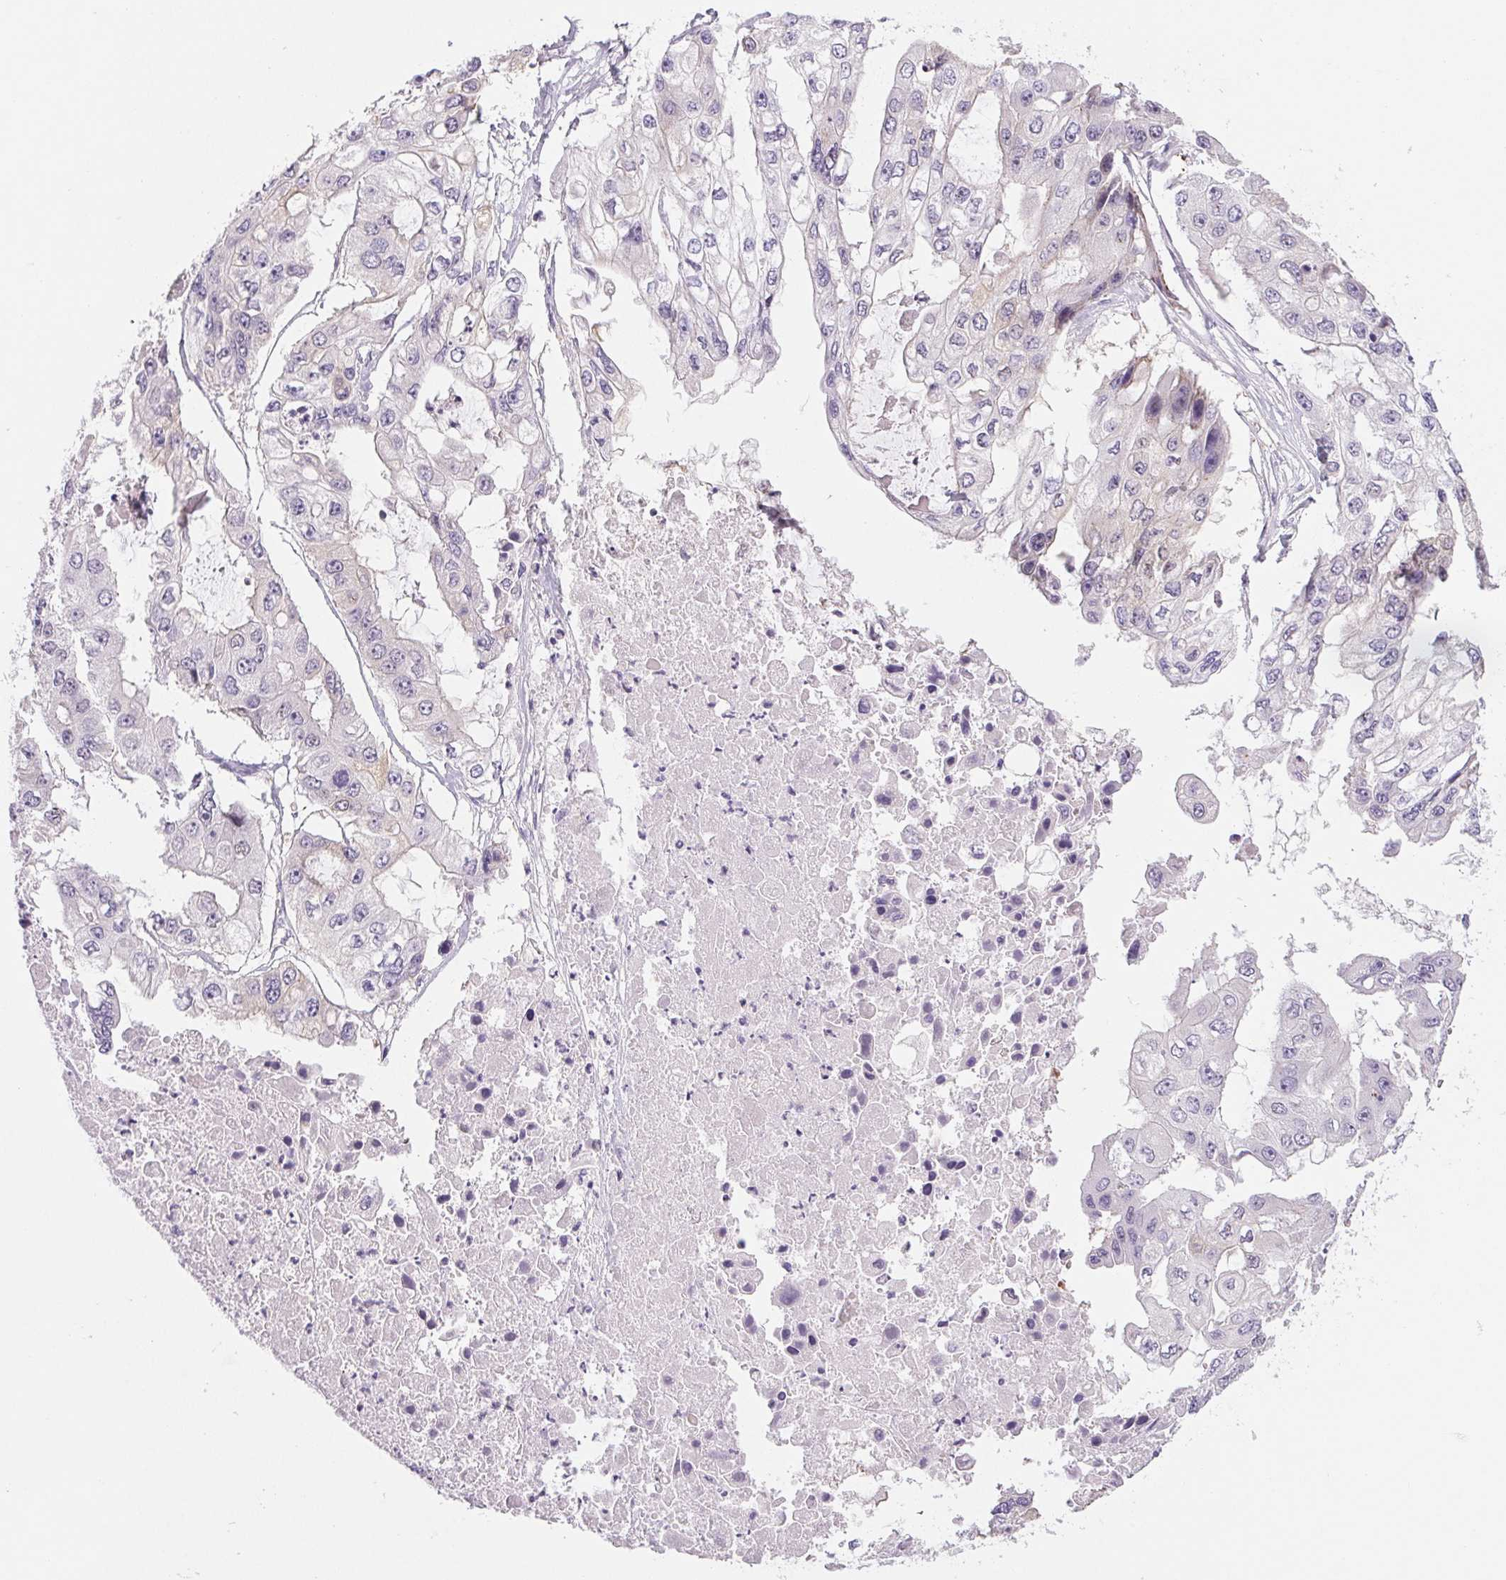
{"staining": {"intensity": "negative", "quantity": "none", "location": "none"}, "tissue": "ovarian cancer", "cell_type": "Tumor cells", "image_type": "cancer", "snomed": [{"axis": "morphology", "description": "Cystadenocarcinoma, serous, NOS"}, {"axis": "topography", "description": "Ovary"}], "caption": "Tumor cells are negative for protein expression in human ovarian cancer.", "gene": "ANKRD13B", "patient": {"sex": "female", "age": 56}}